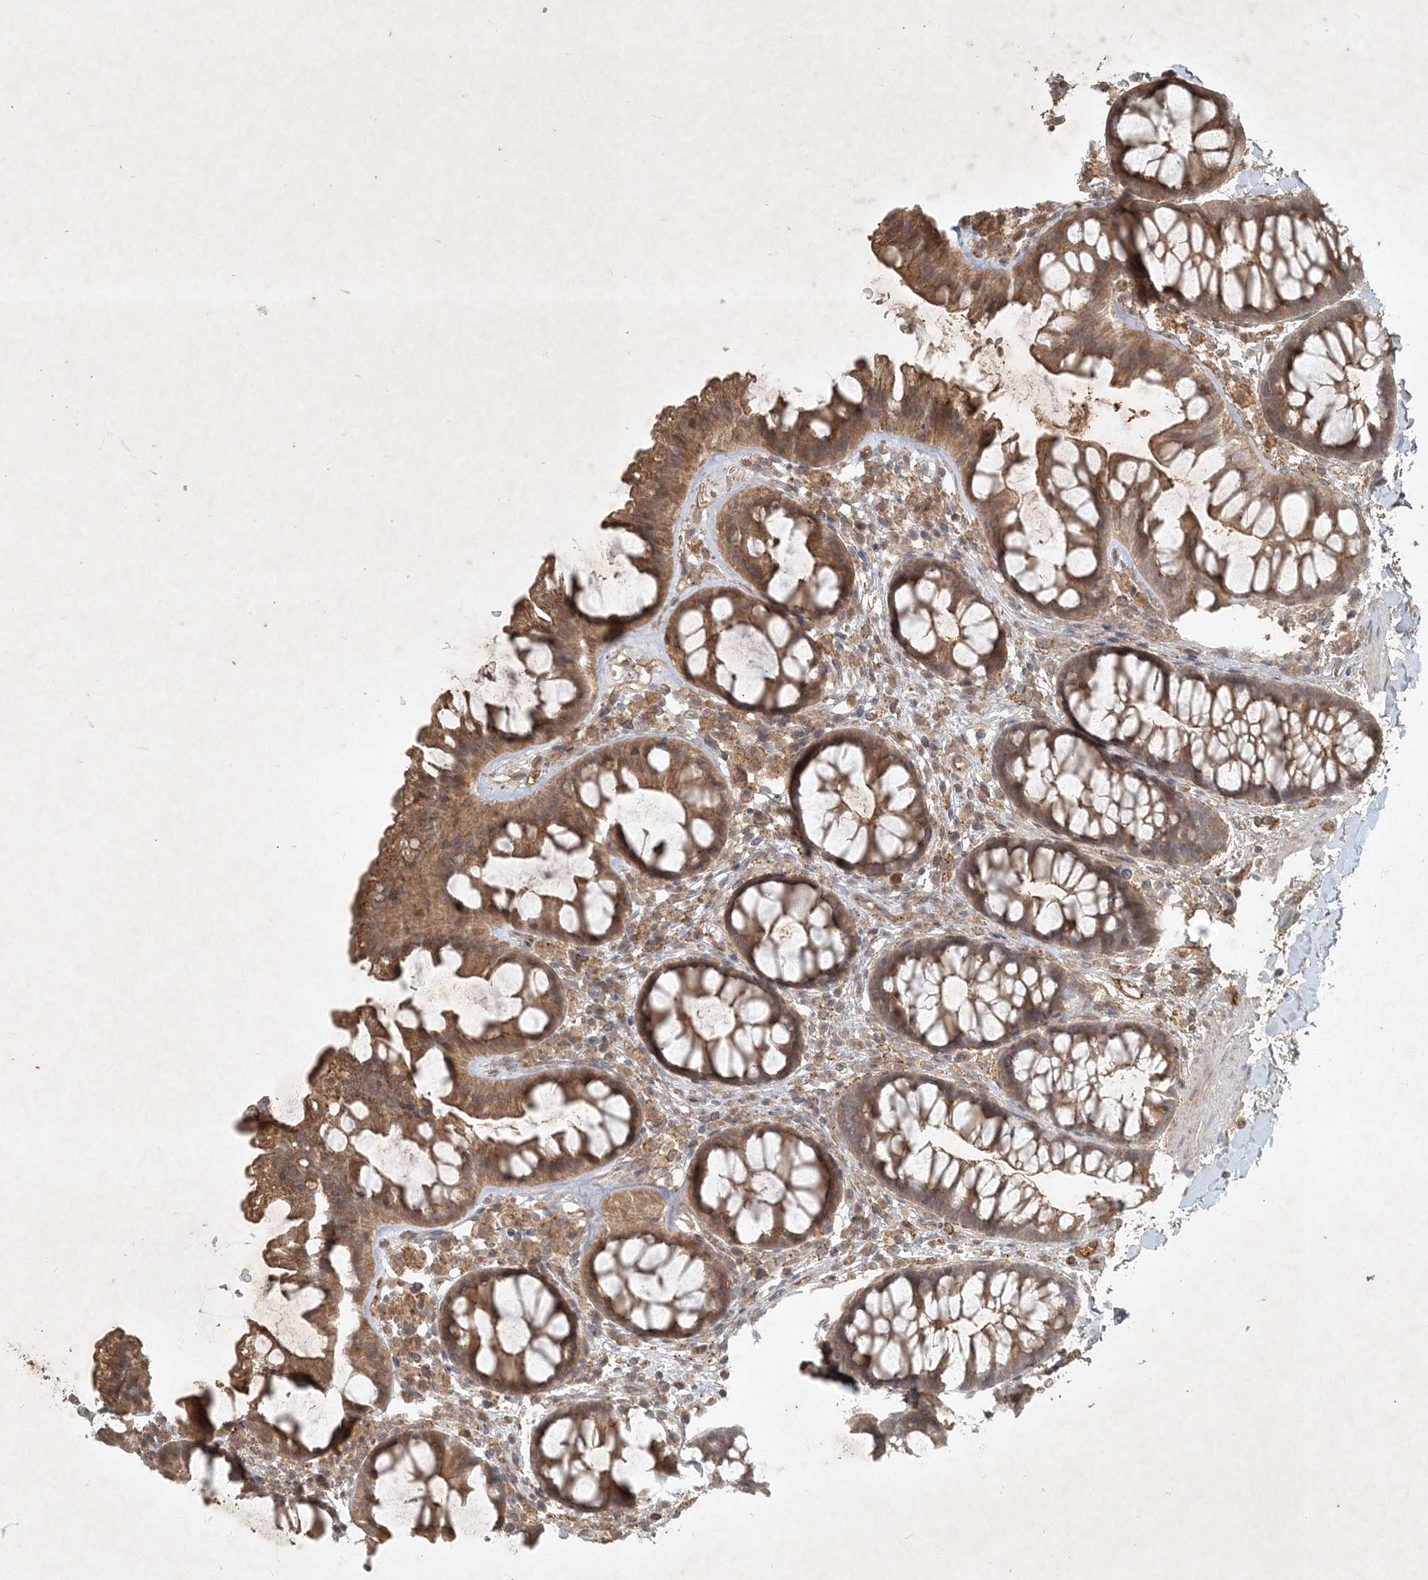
{"staining": {"intensity": "negative", "quantity": "none", "location": "none"}, "tissue": "colon", "cell_type": "Endothelial cells", "image_type": "normal", "snomed": [{"axis": "morphology", "description": "Normal tissue, NOS"}, {"axis": "topography", "description": "Colon"}], "caption": "The image demonstrates no staining of endothelial cells in benign colon.", "gene": "TNFAIP6", "patient": {"sex": "female", "age": 62}}